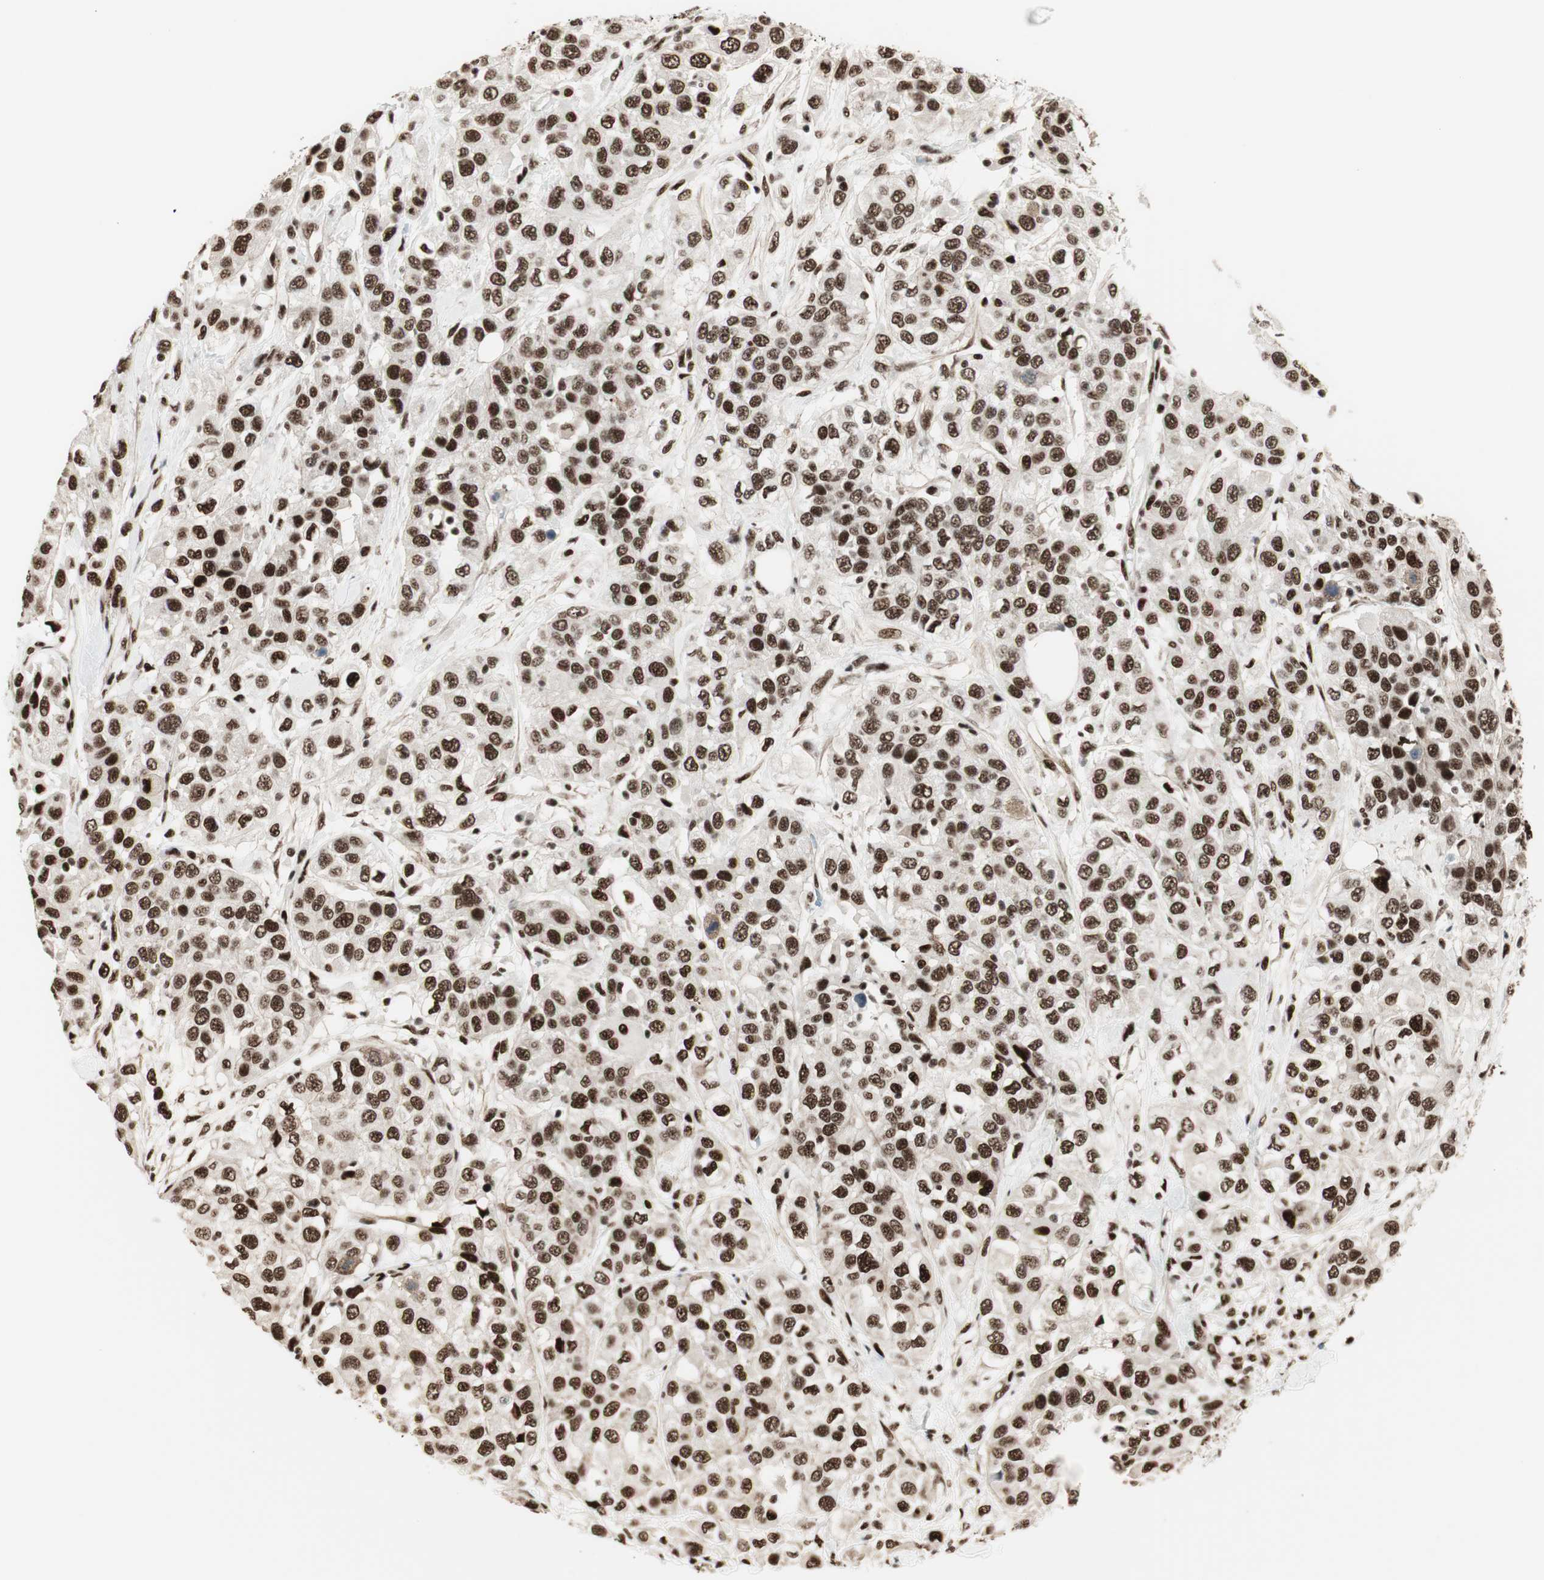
{"staining": {"intensity": "strong", "quantity": ">75%", "location": "nuclear"}, "tissue": "urothelial cancer", "cell_type": "Tumor cells", "image_type": "cancer", "snomed": [{"axis": "morphology", "description": "Urothelial carcinoma, High grade"}, {"axis": "topography", "description": "Urinary bladder"}], "caption": "An immunohistochemistry (IHC) image of tumor tissue is shown. Protein staining in brown highlights strong nuclear positivity in high-grade urothelial carcinoma within tumor cells.", "gene": "HEXIM1", "patient": {"sex": "female", "age": 80}}